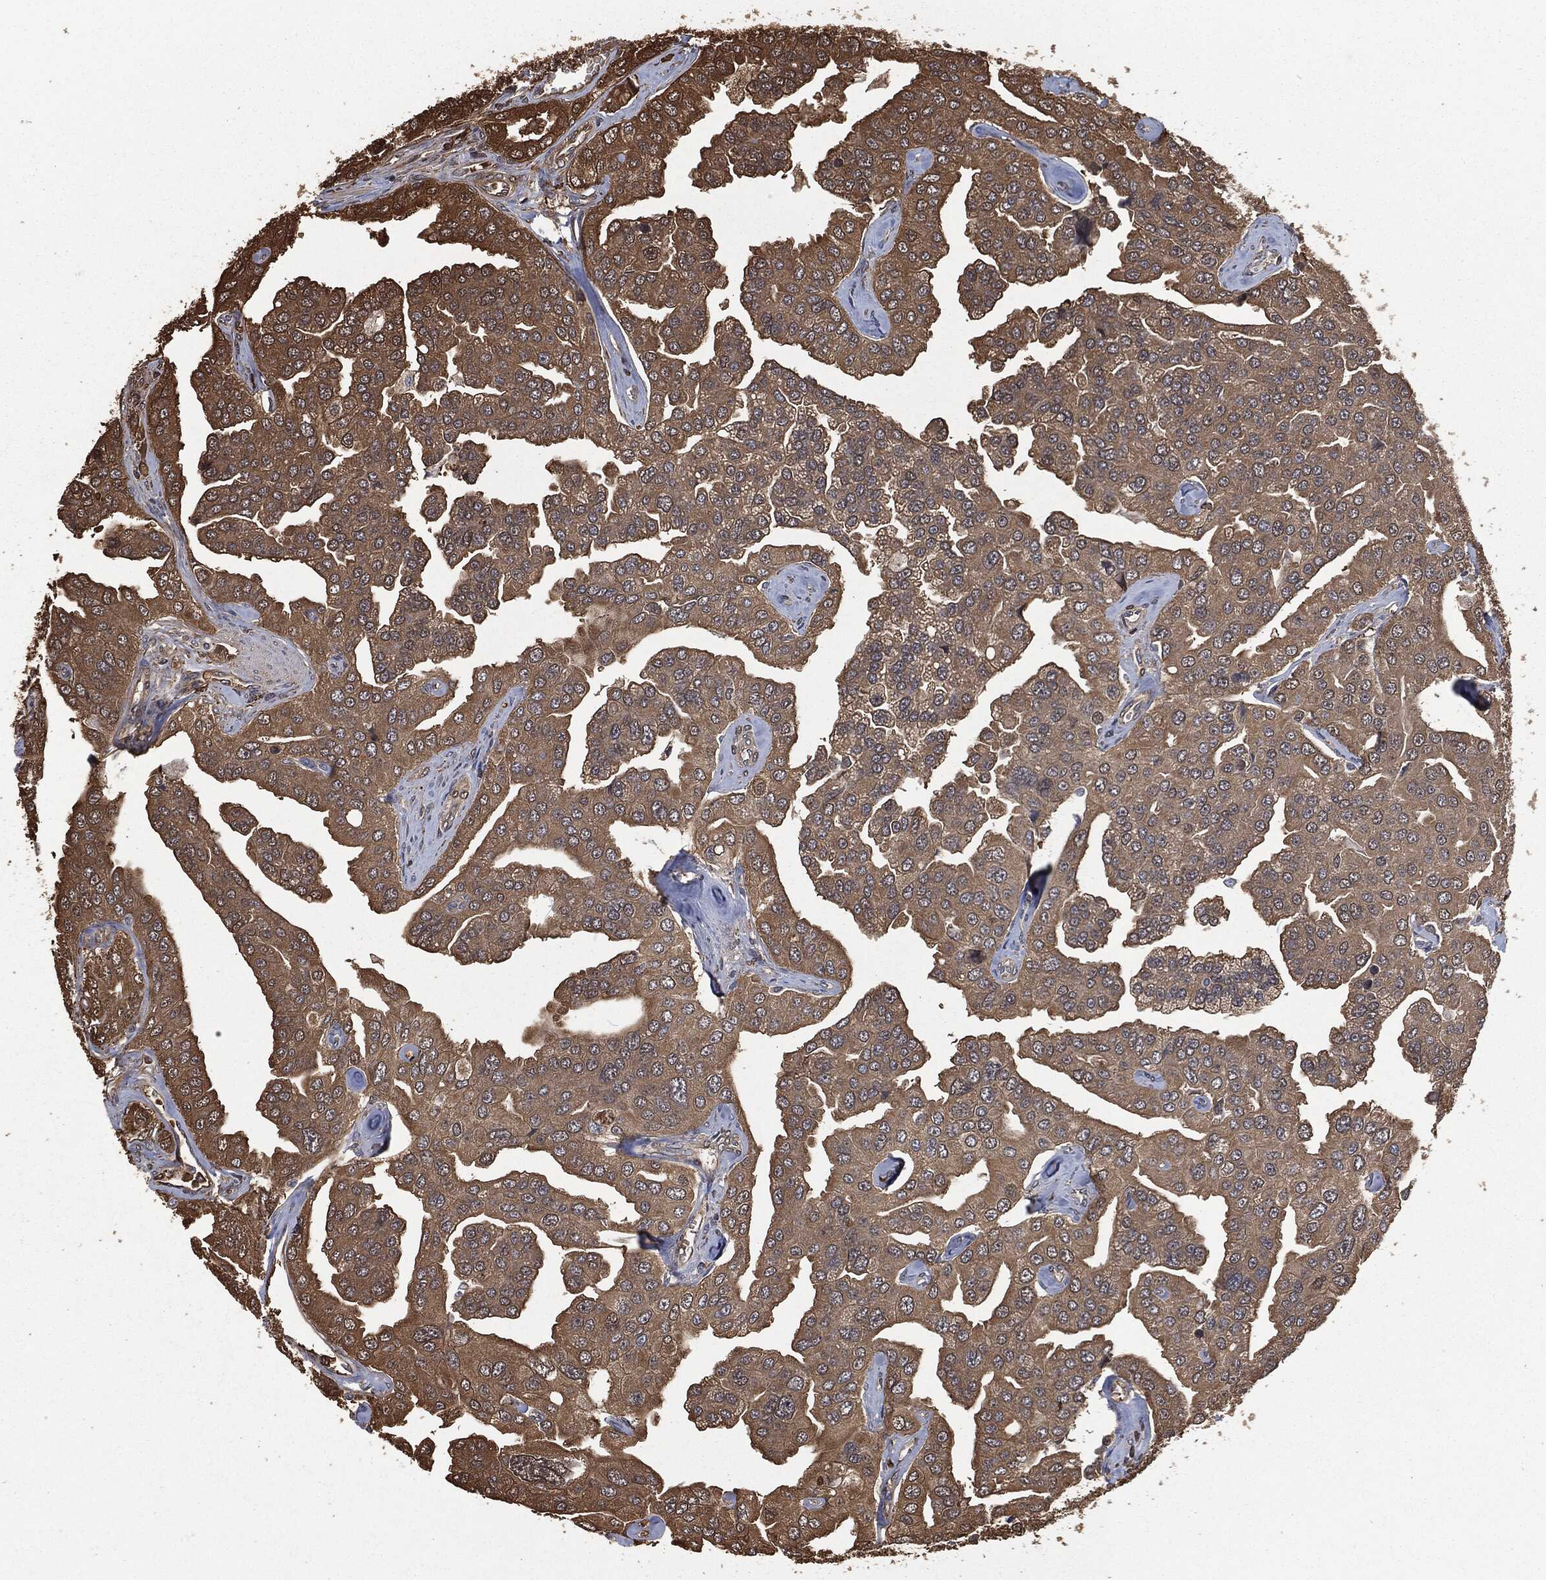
{"staining": {"intensity": "moderate", "quantity": ">75%", "location": "cytoplasmic/membranous"}, "tissue": "prostate cancer", "cell_type": "Tumor cells", "image_type": "cancer", "snomed": [{"axis": "morphology", "description": "Adenocarcinoma, NOS"}, {"axis": "topography", "description": "Prostate and seminal vesicle, NOS"}, {"axis": "topography", "description": "Prostate"}], "caption": "Immunohistochemical staining of prostate cancer demonstrates moderate cytoplasmic/membranous protein staining in approximately >75% of tumor cells. (DAB IHC, brown staining for protein, blue staining for nuclei).", "gene": "PRDX4", "patient": {"sex": "male", "age": 69}}